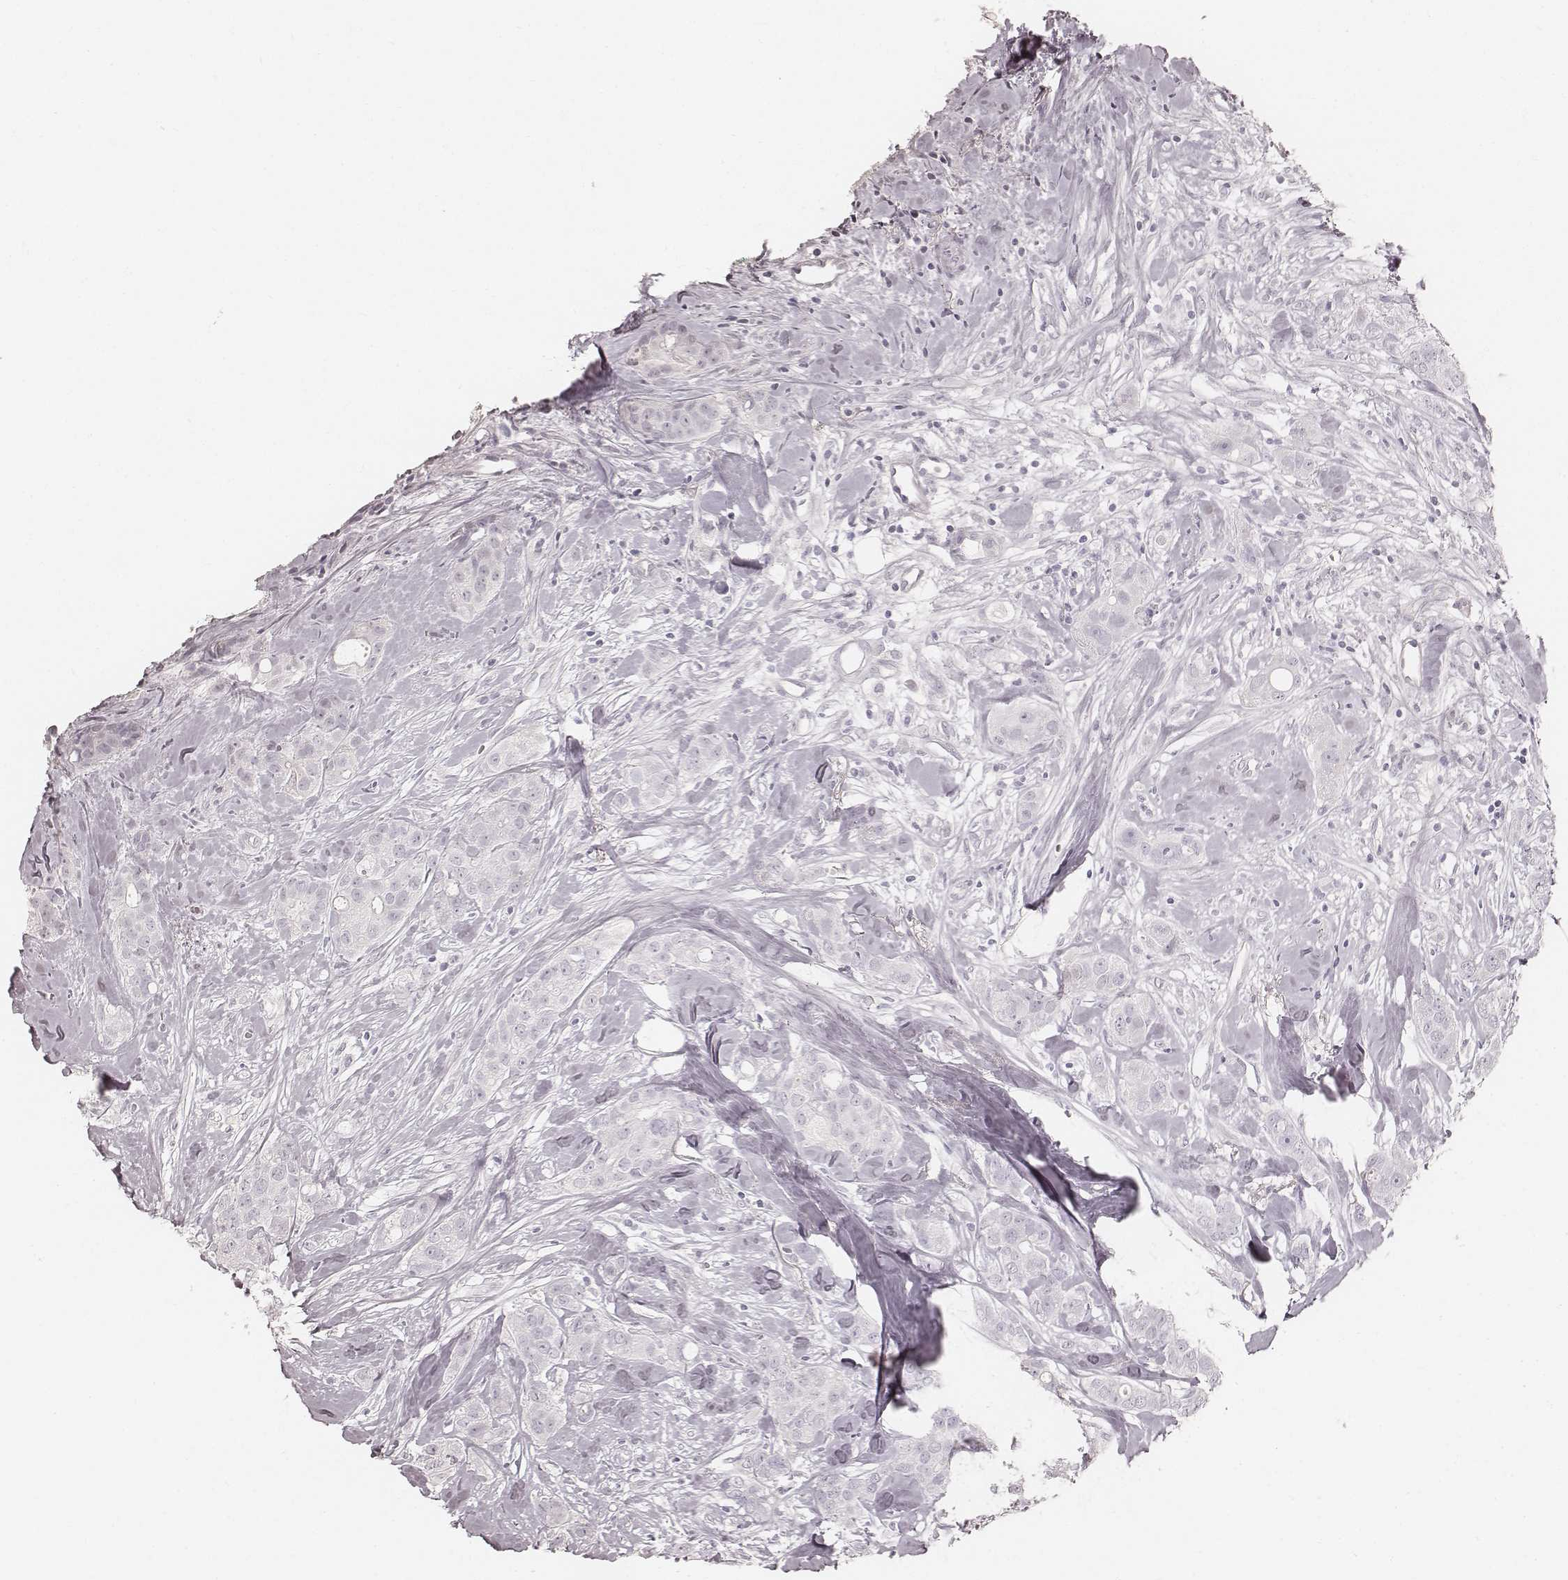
{"staining": {"intensity": "negative", "quantity": "none", "location": "none"}, "tissue": "breast cancer", "cell_type": "Tumor cells", "image_type": "cancer", "snomed": [{"axis": "morphology", "description": "Duct carcinoma"}, {"axis": "topography", "description": "Breast"}], "caption": "An IHC micrograph of breast intraductal carcinoma is shown. There is no staining in tumor cells of breast intraductal carcinoma.", "gene": "KRT26", "patient": {"sex": "female", "age": 43}}